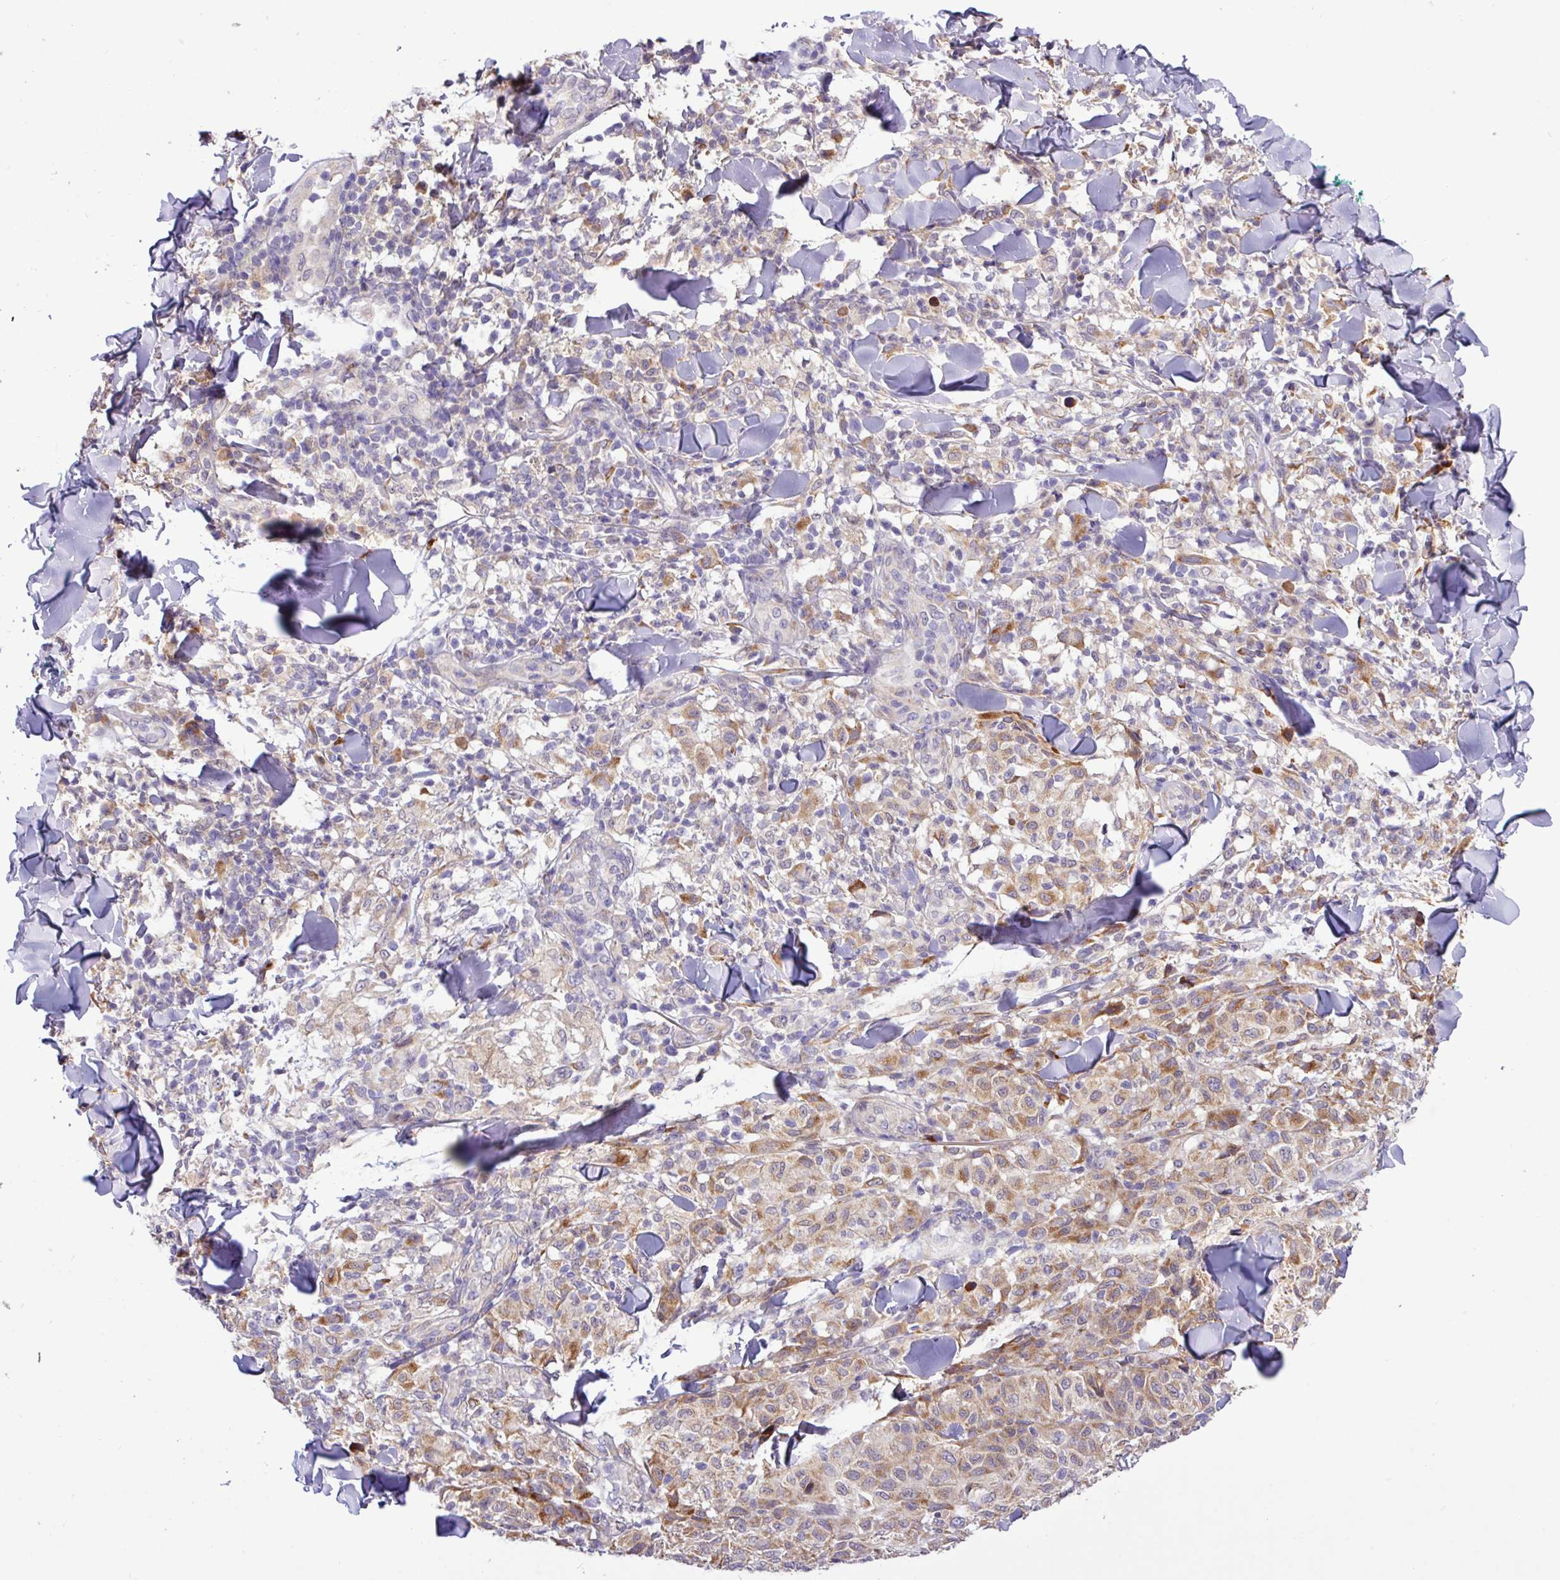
{"staining": {"intensity": "moderate", "quantity": "<25%", "location": "cytoplasmic/membranous"}, "tissue": "melanoma", "cell_type": "Tumor cells", "image_type": "cancer", "snomed": [{"axis": "morphology", "description": "Malignant melanoma, NOS"}, {"axis": "topography", "description": "Skin"}], "caption": "Protein staining exhibits moderate cytoplasmic/membranous staining in approximately <25% of tumor cells in melanoma.", "gene": "TM2D2", "patient": {"sex": "male", "age": 66}}